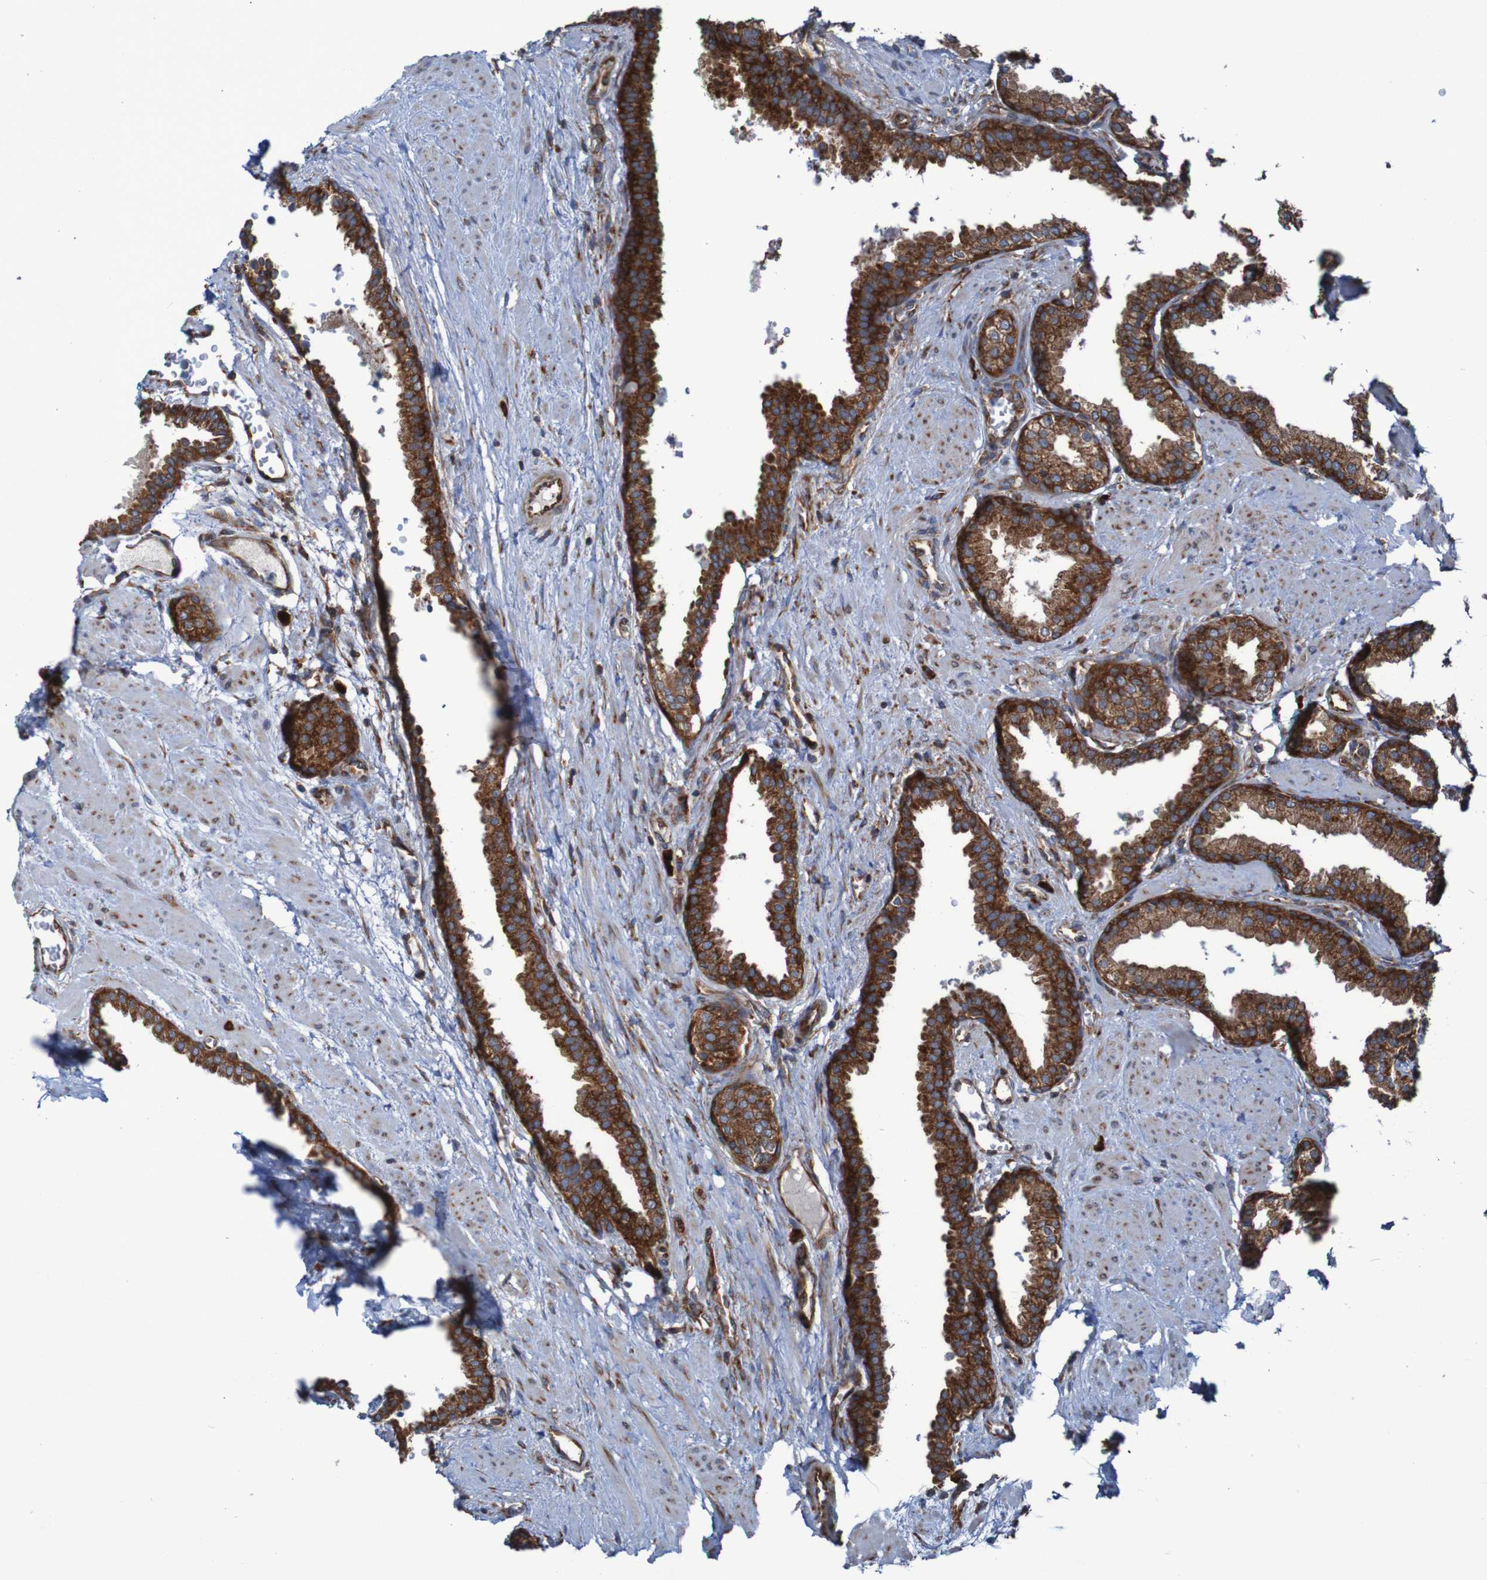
{"staining": {"intensity": "strong", "quantity": ">75%", "location": "cytoplasmic/membranous"}, "tissue": "prostate", "cell_type": "Glandular cells", "image_type": "normal", "snomed": [{"axis": "morphology", "description": "Normal tissue, NOS"}, {"axis": "topography", "description": "Prostate"}], "caption": "Brown immunohistochemical staining in unremarkable human prostate reveals strong cytoplasmic/membranous staining in about >75% of glandular cells. Immunohistochemistry stains the protein in brown and the nuclei are stained blue.", "gene": "RPL10", "patient": {"sex": "male", "age": 51}}